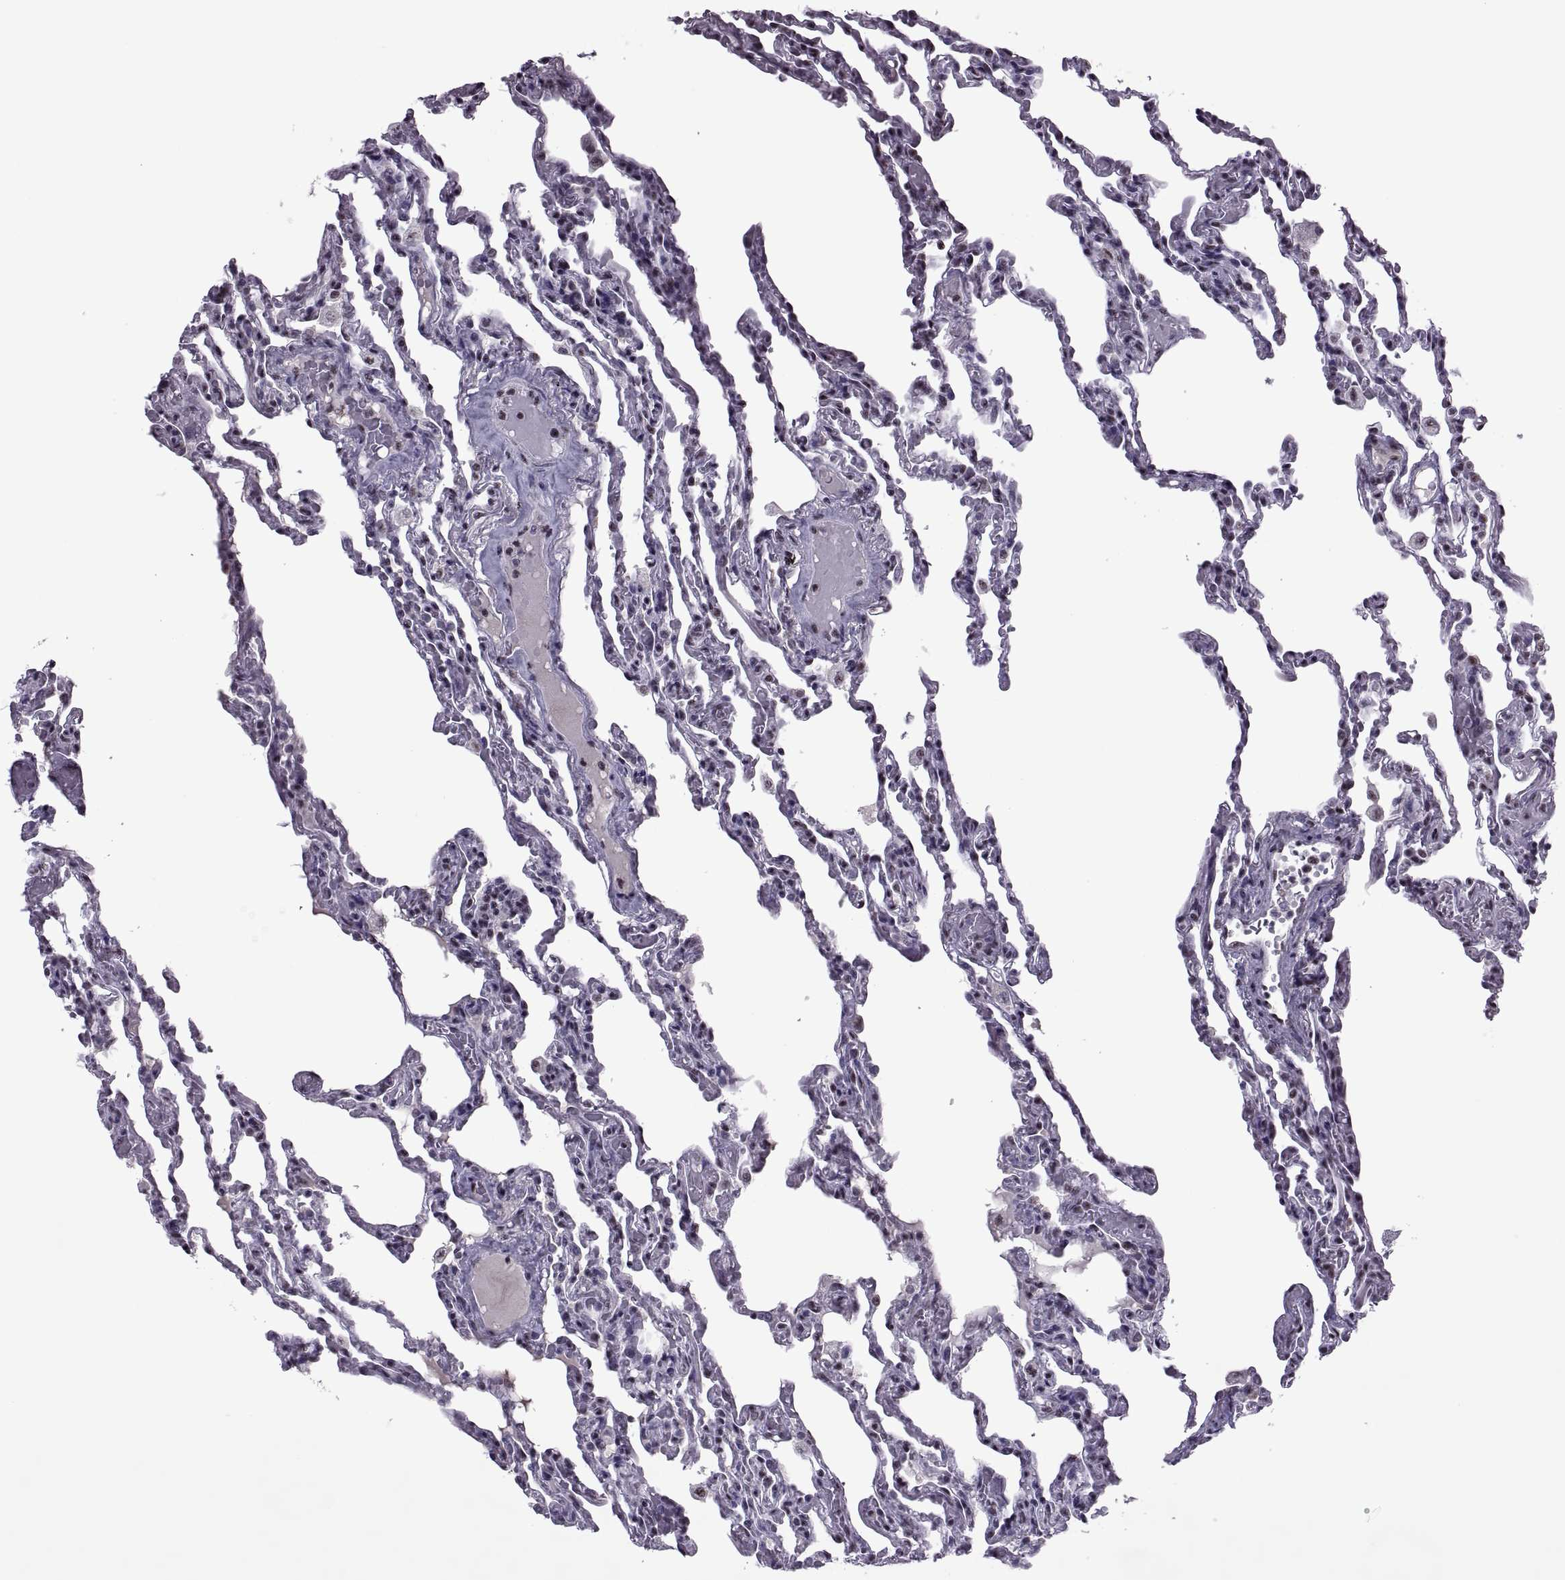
{"staining": {"intensity": "negative", "quantity": "none", "location": "none"}, "tissue": "lung", "cell_type": "Alveolar cells", "image_type": "normal", "snomed": [{"axis": "morphology", "description": "Normal tissue, NOS"}, {"axis": "topography", "description": "Lung"}], "caption": "This is an immunohistochemistry (IHC) image of benign human lung. There is no positivity in alveolar cells.", "gene": "MAGEA4", "patient": {"sex": "female", "age": 43}}